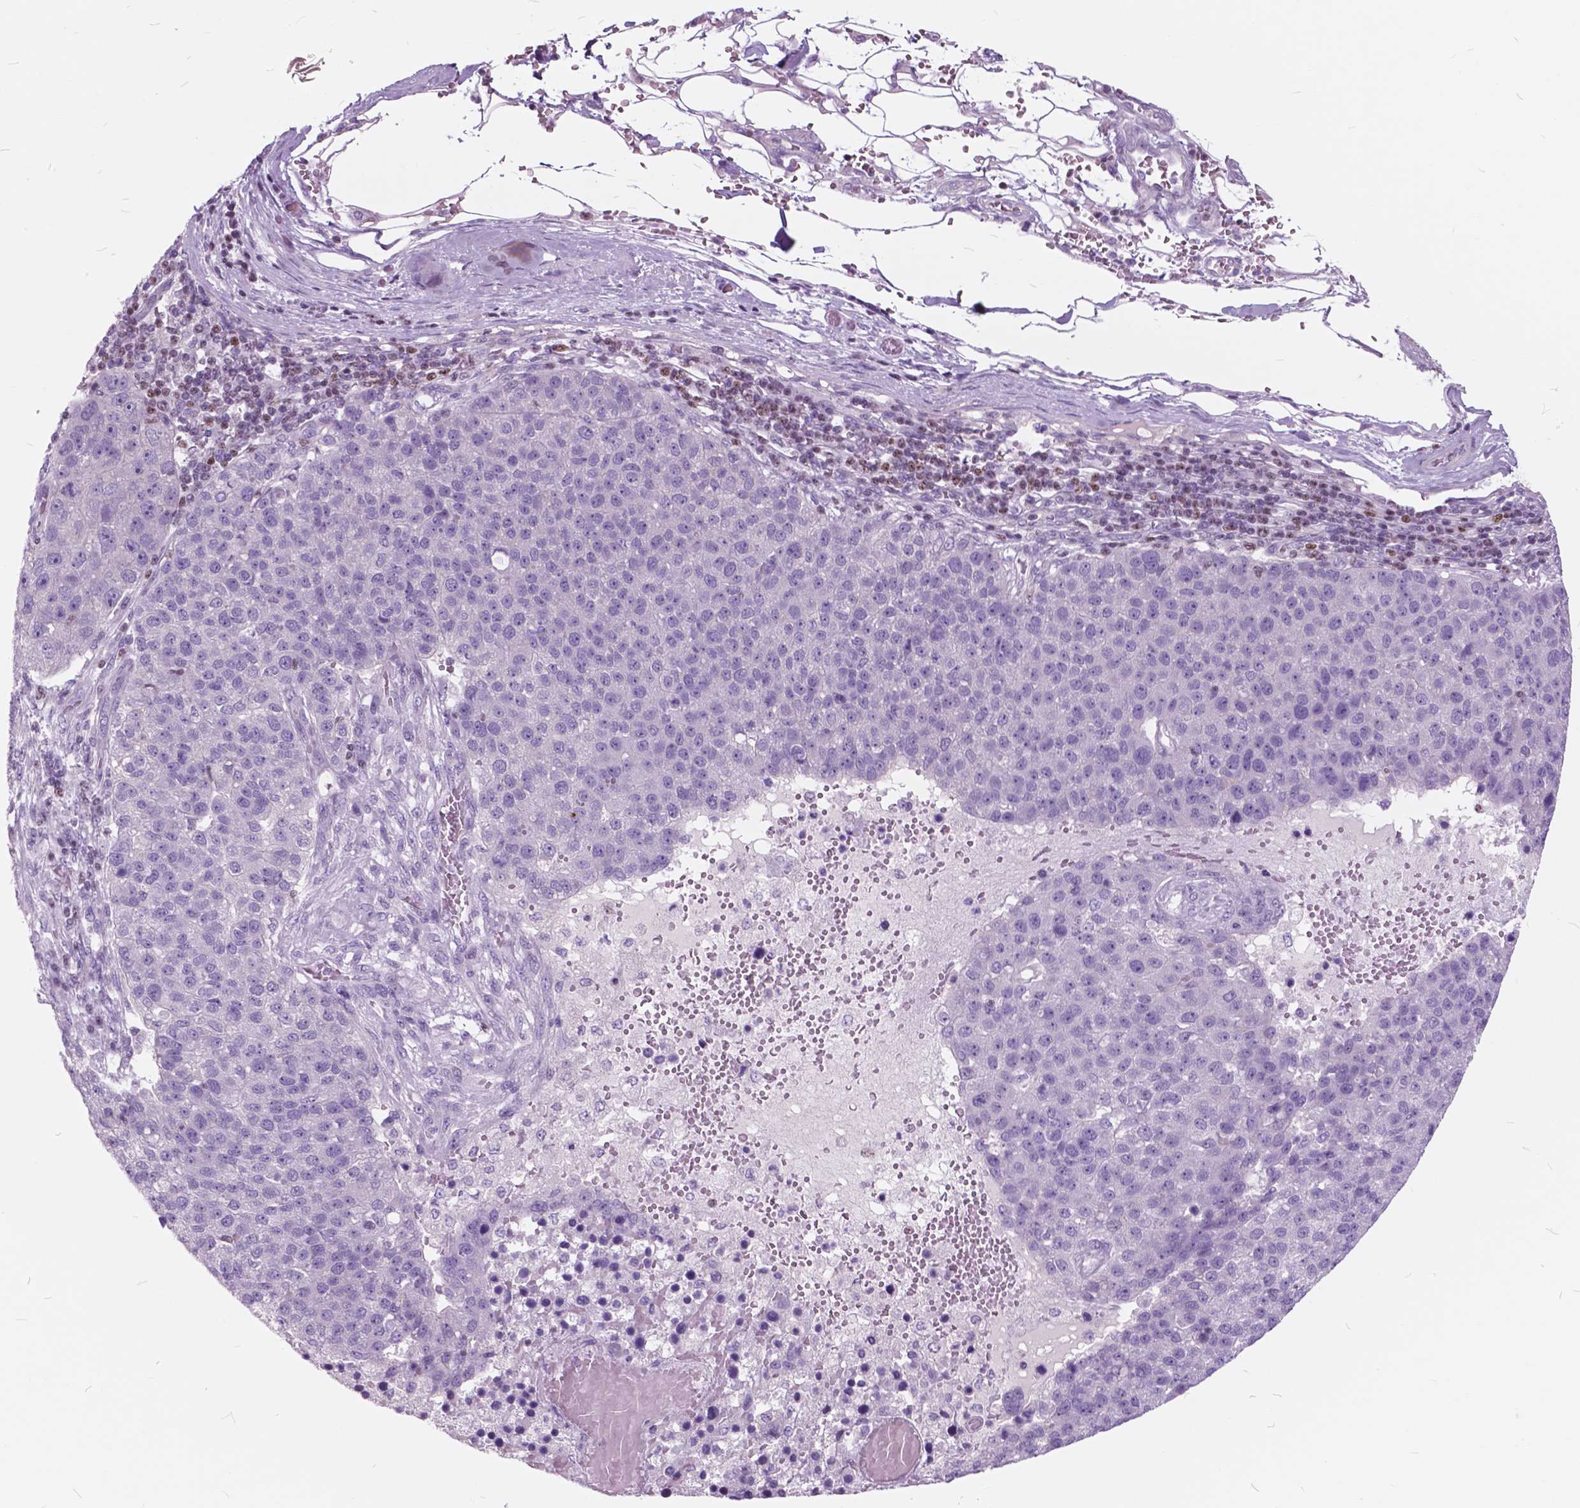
{"staining": {"intensity": "negative", "quantity": "none", "location": "none"}, "tissue": "pancreatic cancer", "cell_type": "Tumor cells", "image_type": "cancer", "snomed": [{"axis": "morphology", "description": "Adenocarcinoma, NOS"}, {"axis": "topography", "description": "Pancreas"}], "caption": "IHC image of pancreatic cancer (adenocarcinoma) stained for a protein (brown), which exhibits no positivity in tumor cells. (Immunohistochemistry, brightfield microscopy, high magnification).", "gene": "SP140", "patient": {"sex": "female", "age": 61}}